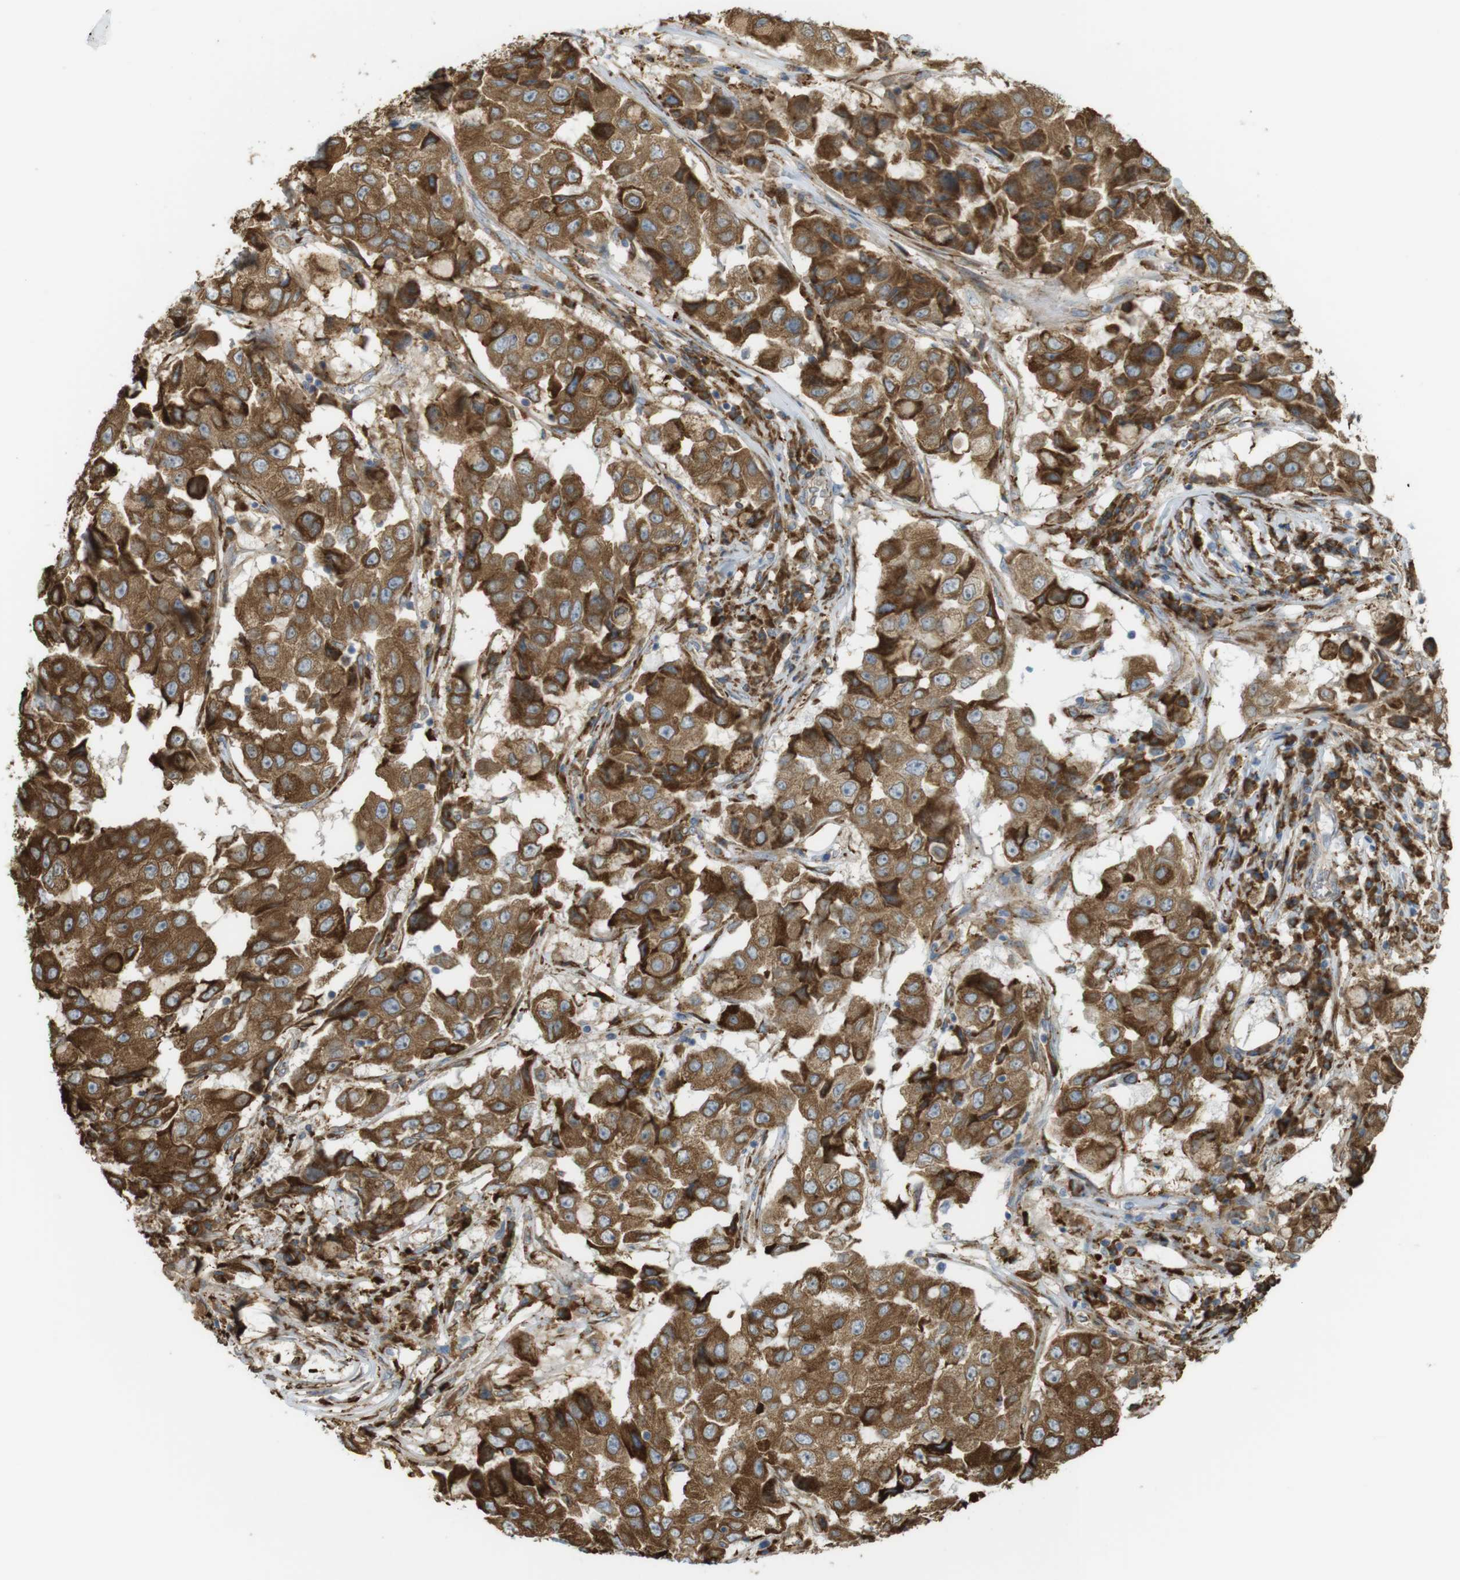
{"staining": {"intensity": "strong", "quantity": ">75%", "location": "cytoplasmic/membranous"}, "tissue": "breast cancer", "cell_type": "Tumor cells", "image_type": "cancer", "snomed": [{"axis": "morphology", "description": "Duct carcinoma"}, {"axis": "topography", "description": "Breast"}], "caption": "Tumor cells demonstrate high levels of strong cytoplasmic/membranous expression in approximately >75% of cells in human breast infiltrating ductal carcinoma.", "gene": "MBOAT2", "patient": {"sex": "female", "age": 27}}